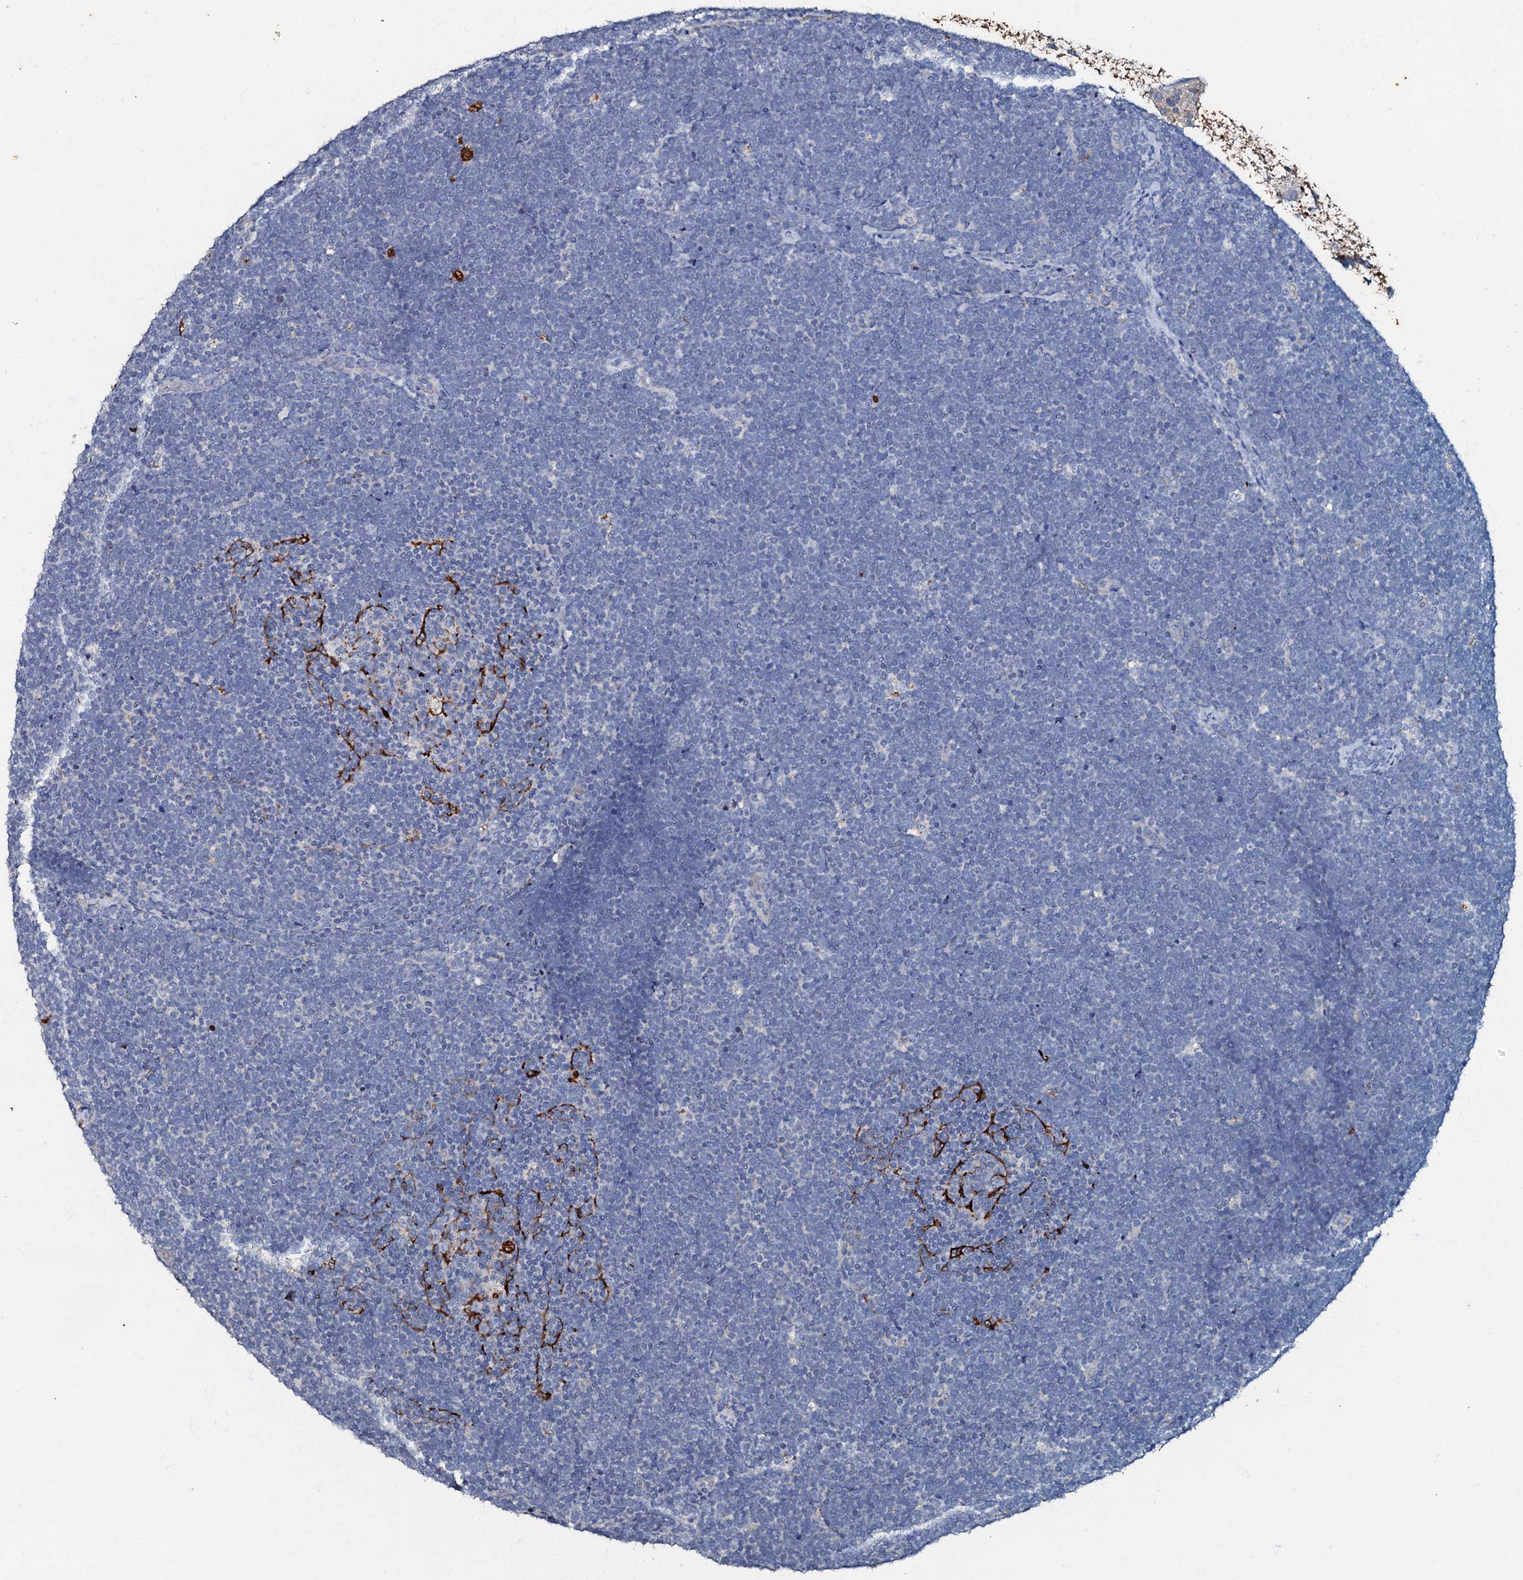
{"staining": {"intensity": "negative", "quantity": "none", "location": "none"}, "tissue": "lymphoma", "cell_type": "Tumor cells", "image_type": "cancer", "snomed": [{"axis": "morphology", "description": "Malignant lymphoma, non-Hodgkin's type, High grade"}, {"axis": "topography", "description": "Lymph node"}], "caption": "Immunohistochemistry micrograph of malignant lymphoma, non-Hodgkin's type (high-grade) stained for a protein (brown), which reveals no expression in tumor cells.", "gene": "MANSC4", "patient": {"sex": "male", "age": 13}}